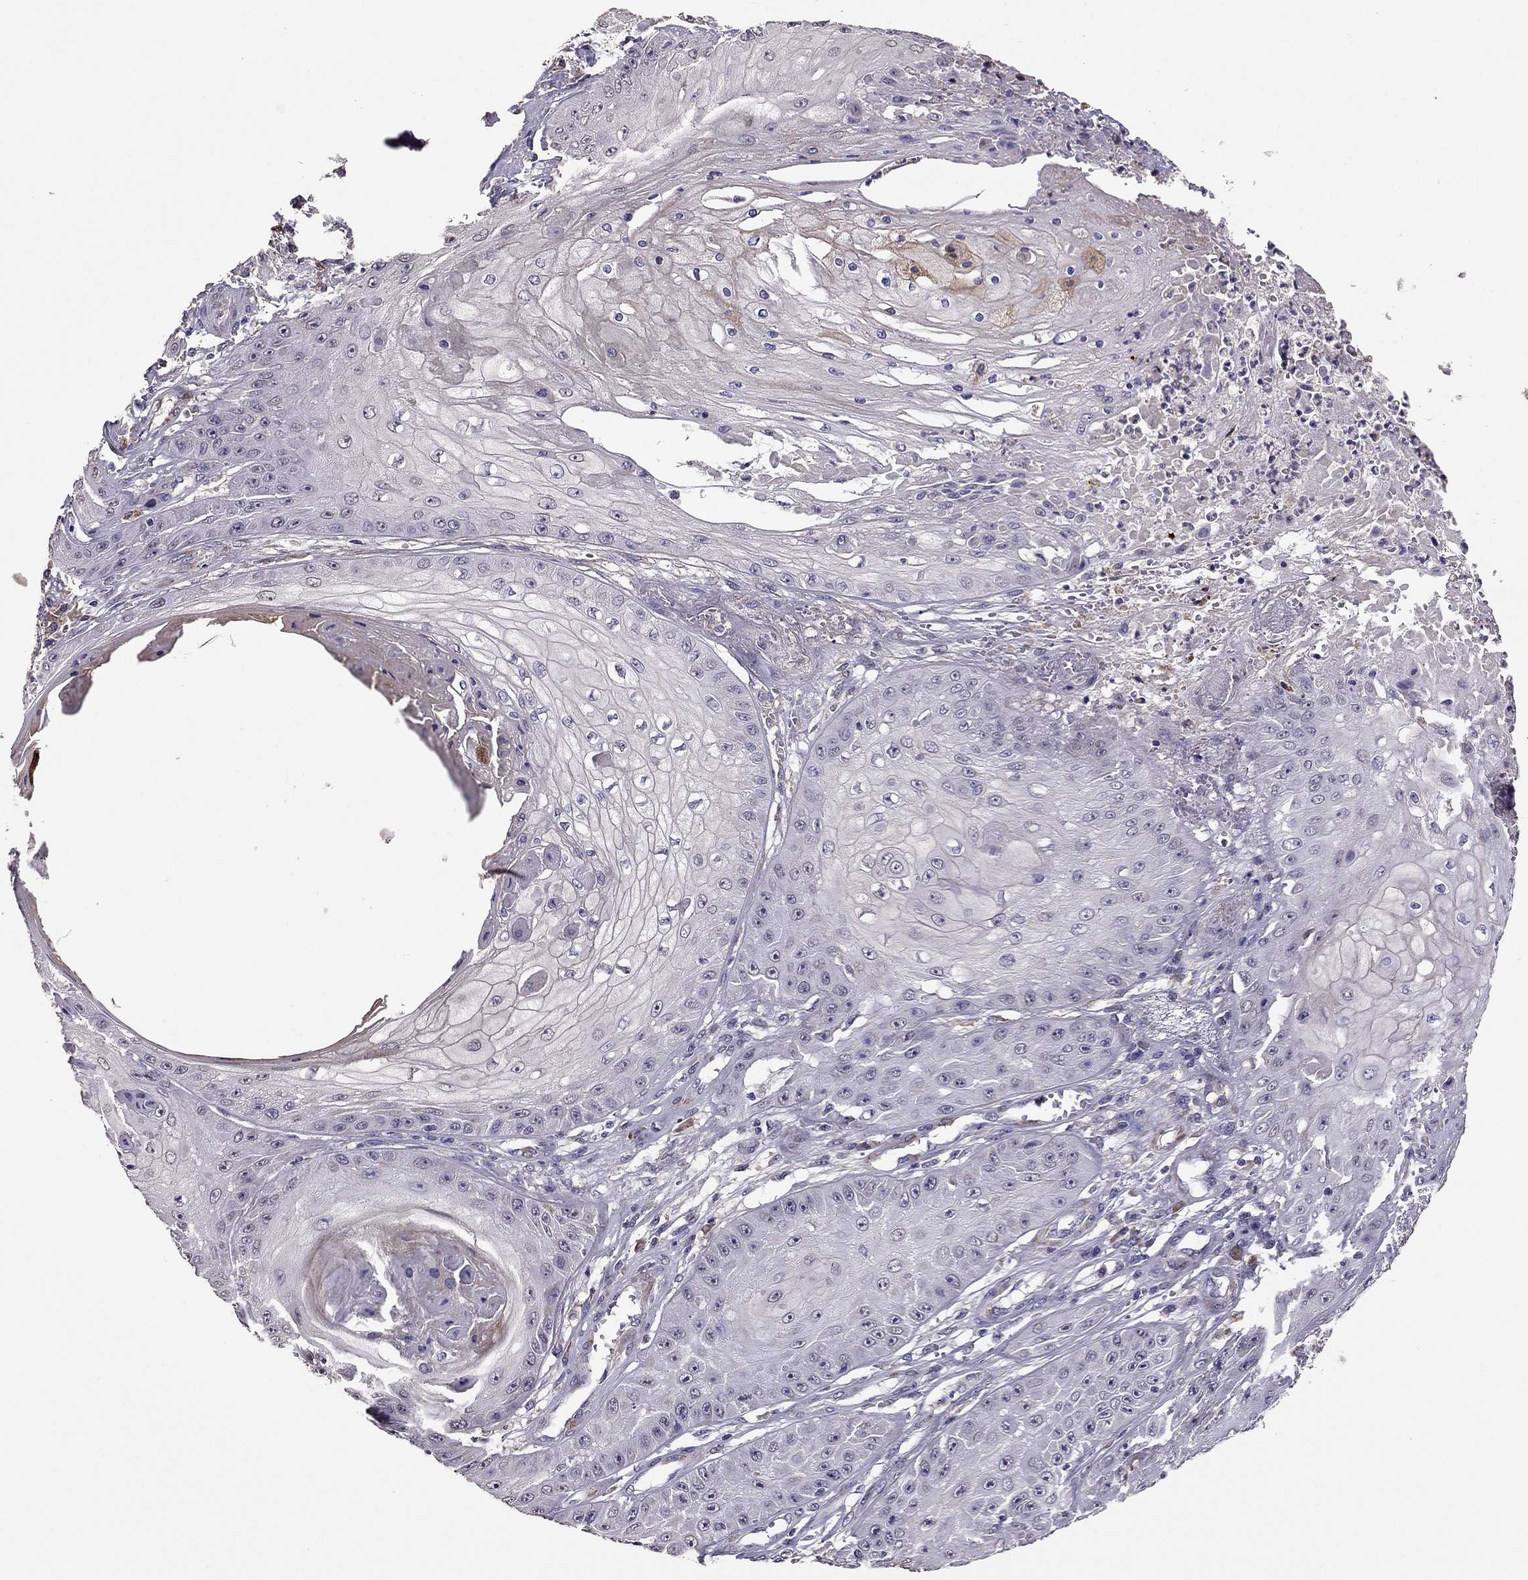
{"staining": {"intensity": "negative", "quantity": "none", "location": "none"}, "tissue": "skin cancer", "cell_type": "Tumor cells", "image_type": "cancer", "snomed": [{"axis": "morphology", "description": "Squamous cell carcinoma, NOS"}, {"axis": "topography", "description": "Skin"}], "caption": "Immunohistochemistry (IHC) image of human skin squamous cell carcinoma stained for a protein (brown), which exhibits no expression in tumor cells.", "gene": "CDH9", "patient": {"sex": "male", "age": 70}}